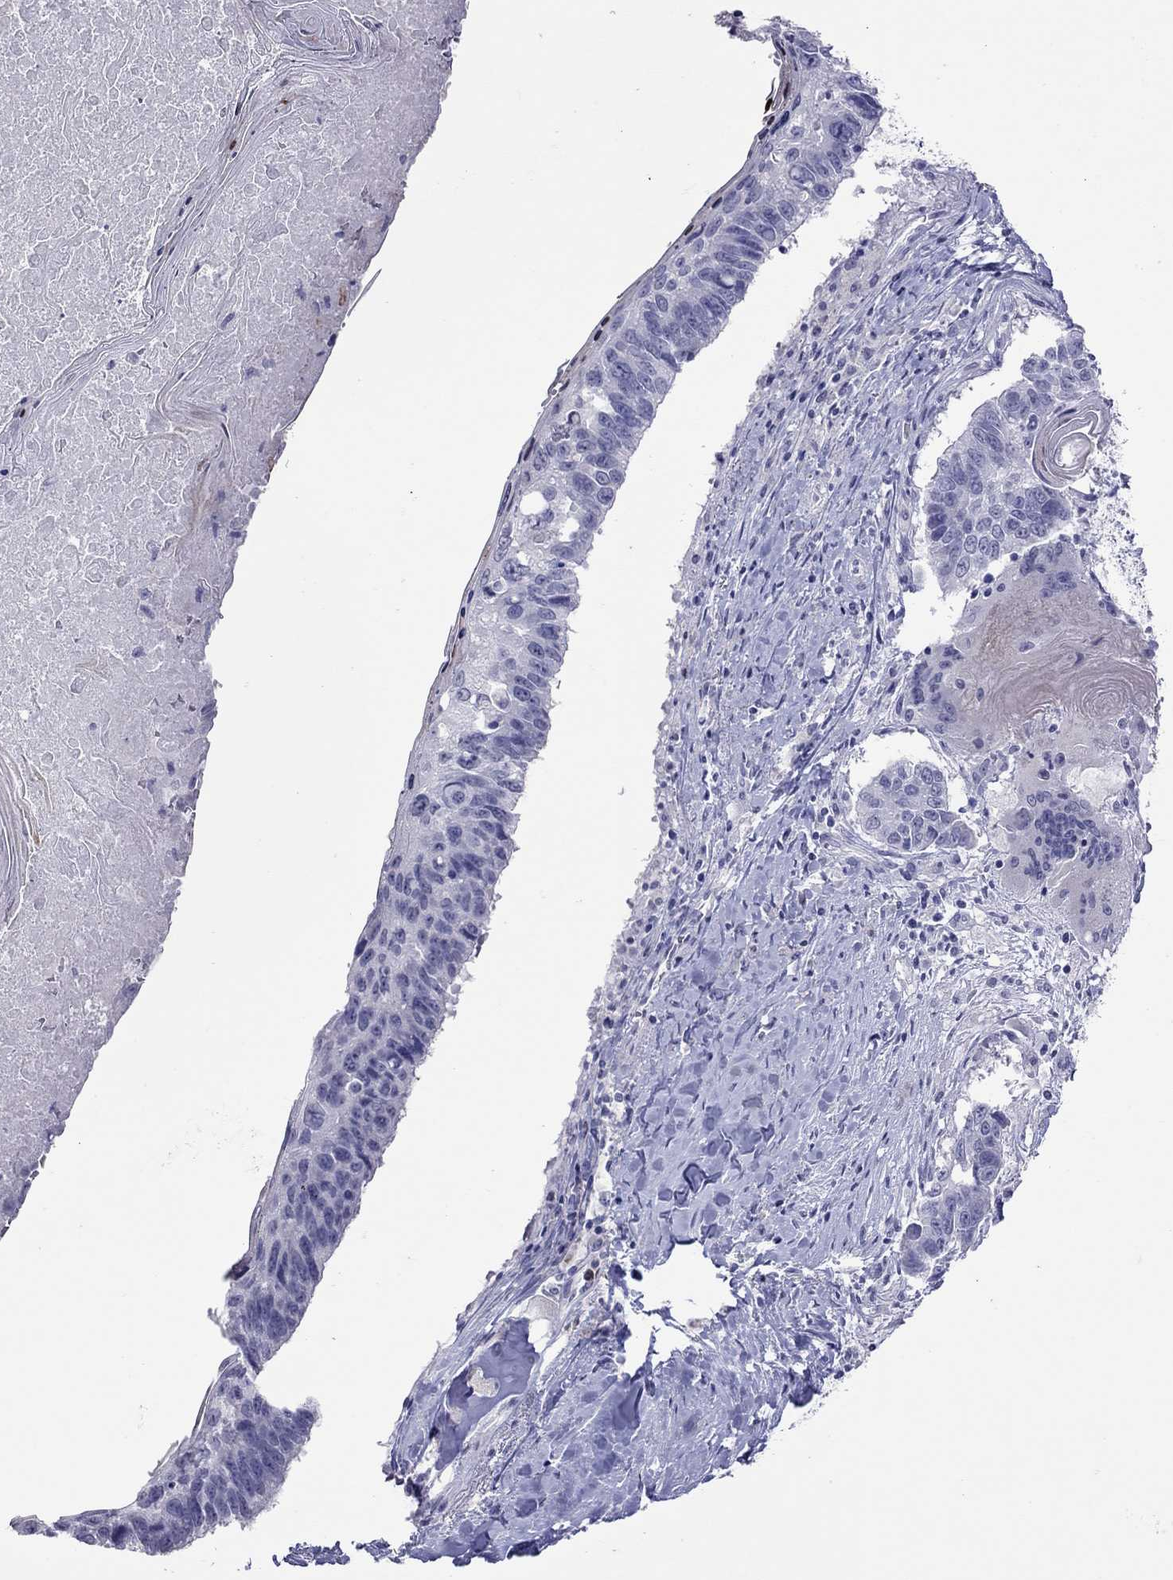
{"staining": {"intensity": "negative", "quantity": "none", "location": "none"}, "tissue": "lung cancer", "cell_type": "Tumor cells", "image_type": "cancer", "snomed": [{"axis": "morphology", "description": "Squamous cell carcinoma, NOS"}, {"axis": "topography", "description": "Lung"}], "caption": "IHC micrograph of human squamous cell carcinoma (lung) stained for a protein (brown), which displays no positivity in tumor cells.", "gene": "SLAMF1", "patient": {"sex": "male", "age": 73}}